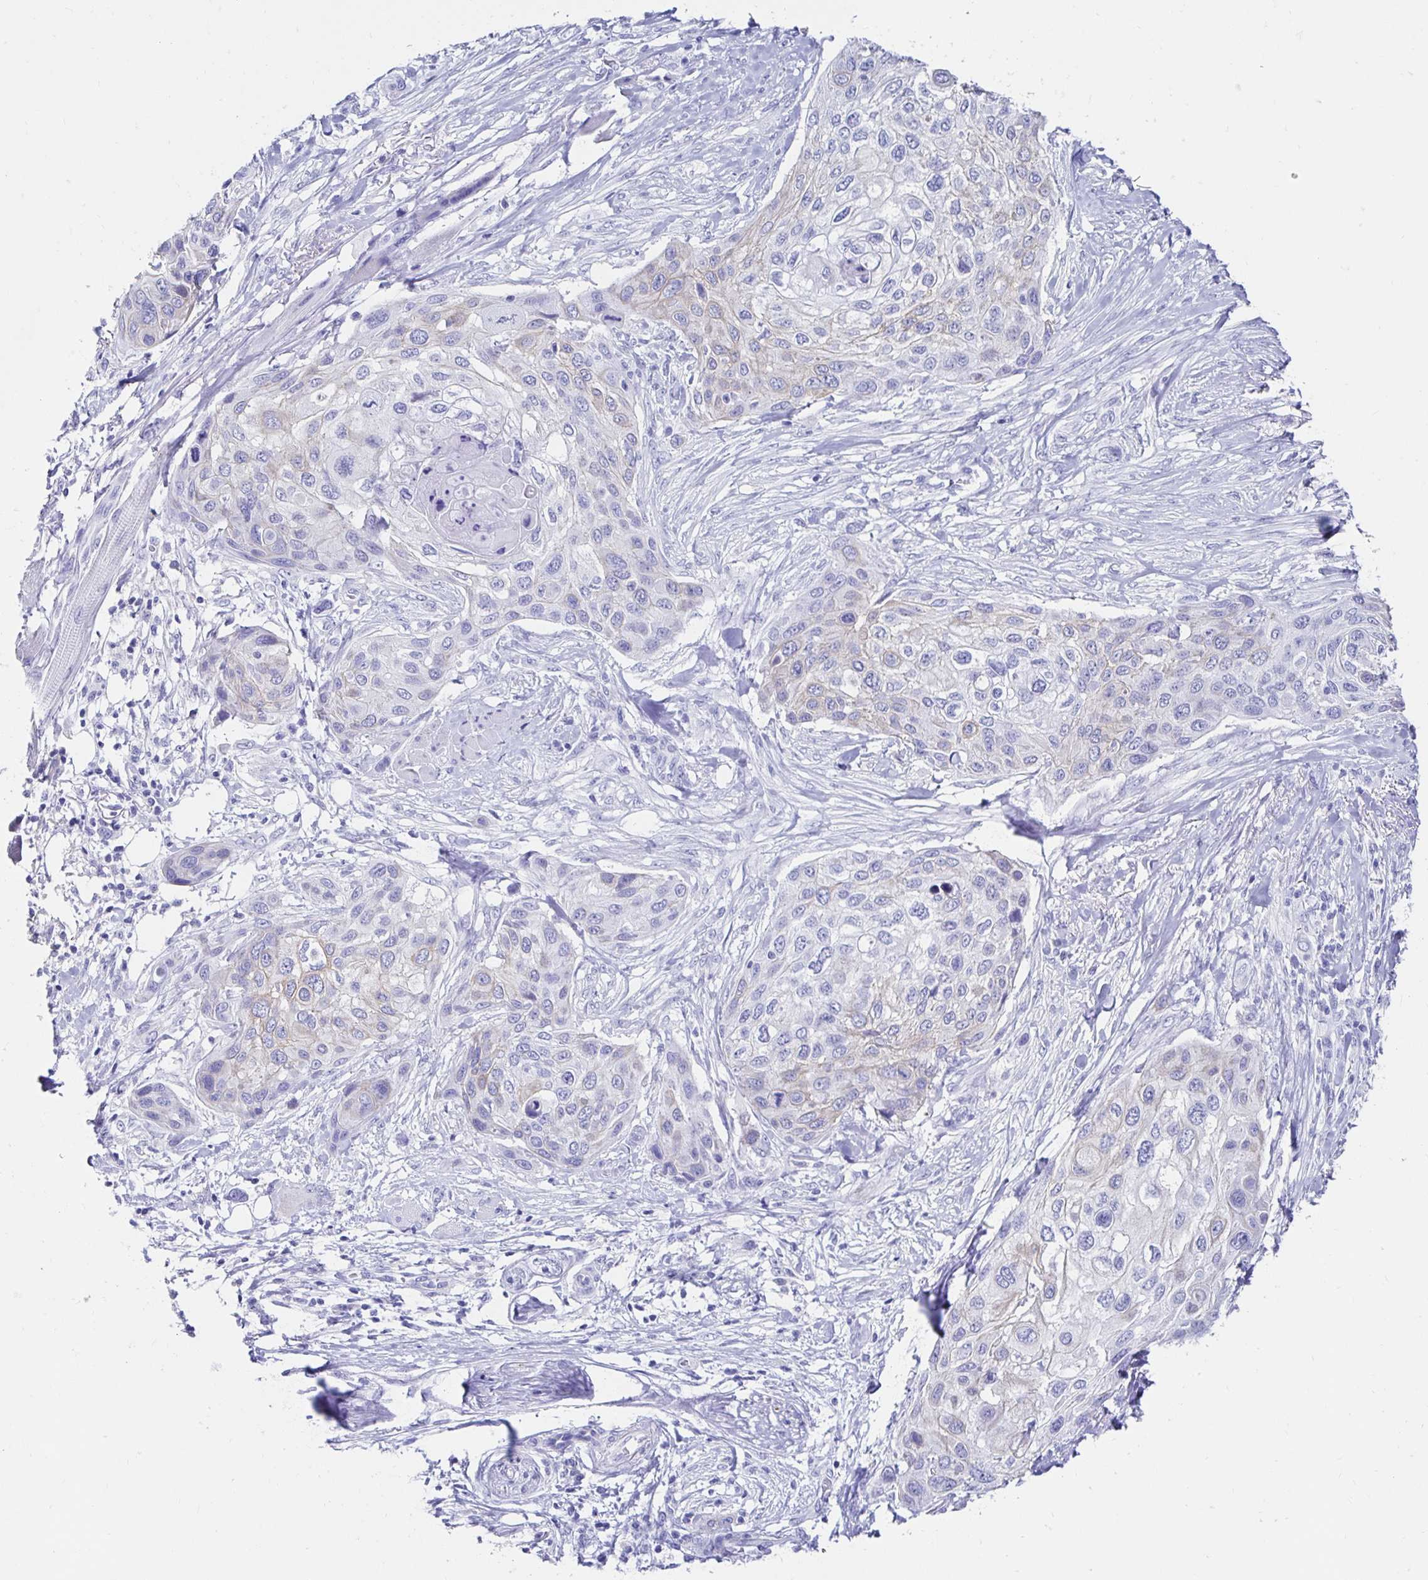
{"staining": {"intensity": "negative", "quantity": "none", "location": "none"}, "tissue": "skin cancer", "cell_type": "Tumor cells", "image_type": "cancer", "snomed": [{"axis": "morphology", "description": "Squamous cell carcinoma, NOS"}, {"axis": "topography", "description": "Skin"}], "caption": "An immunohistochemistry (IHC) image of skin cancer (squamous cell carcinoma) is shown. There is no staining in tumor cells of skin cancer (squamous cell carcinoma). (Brightfield microscopy of DAB immunohistochemistry at high magnification).", "gene": "CA9", "patient": {"sex": "female", "age": 87}}